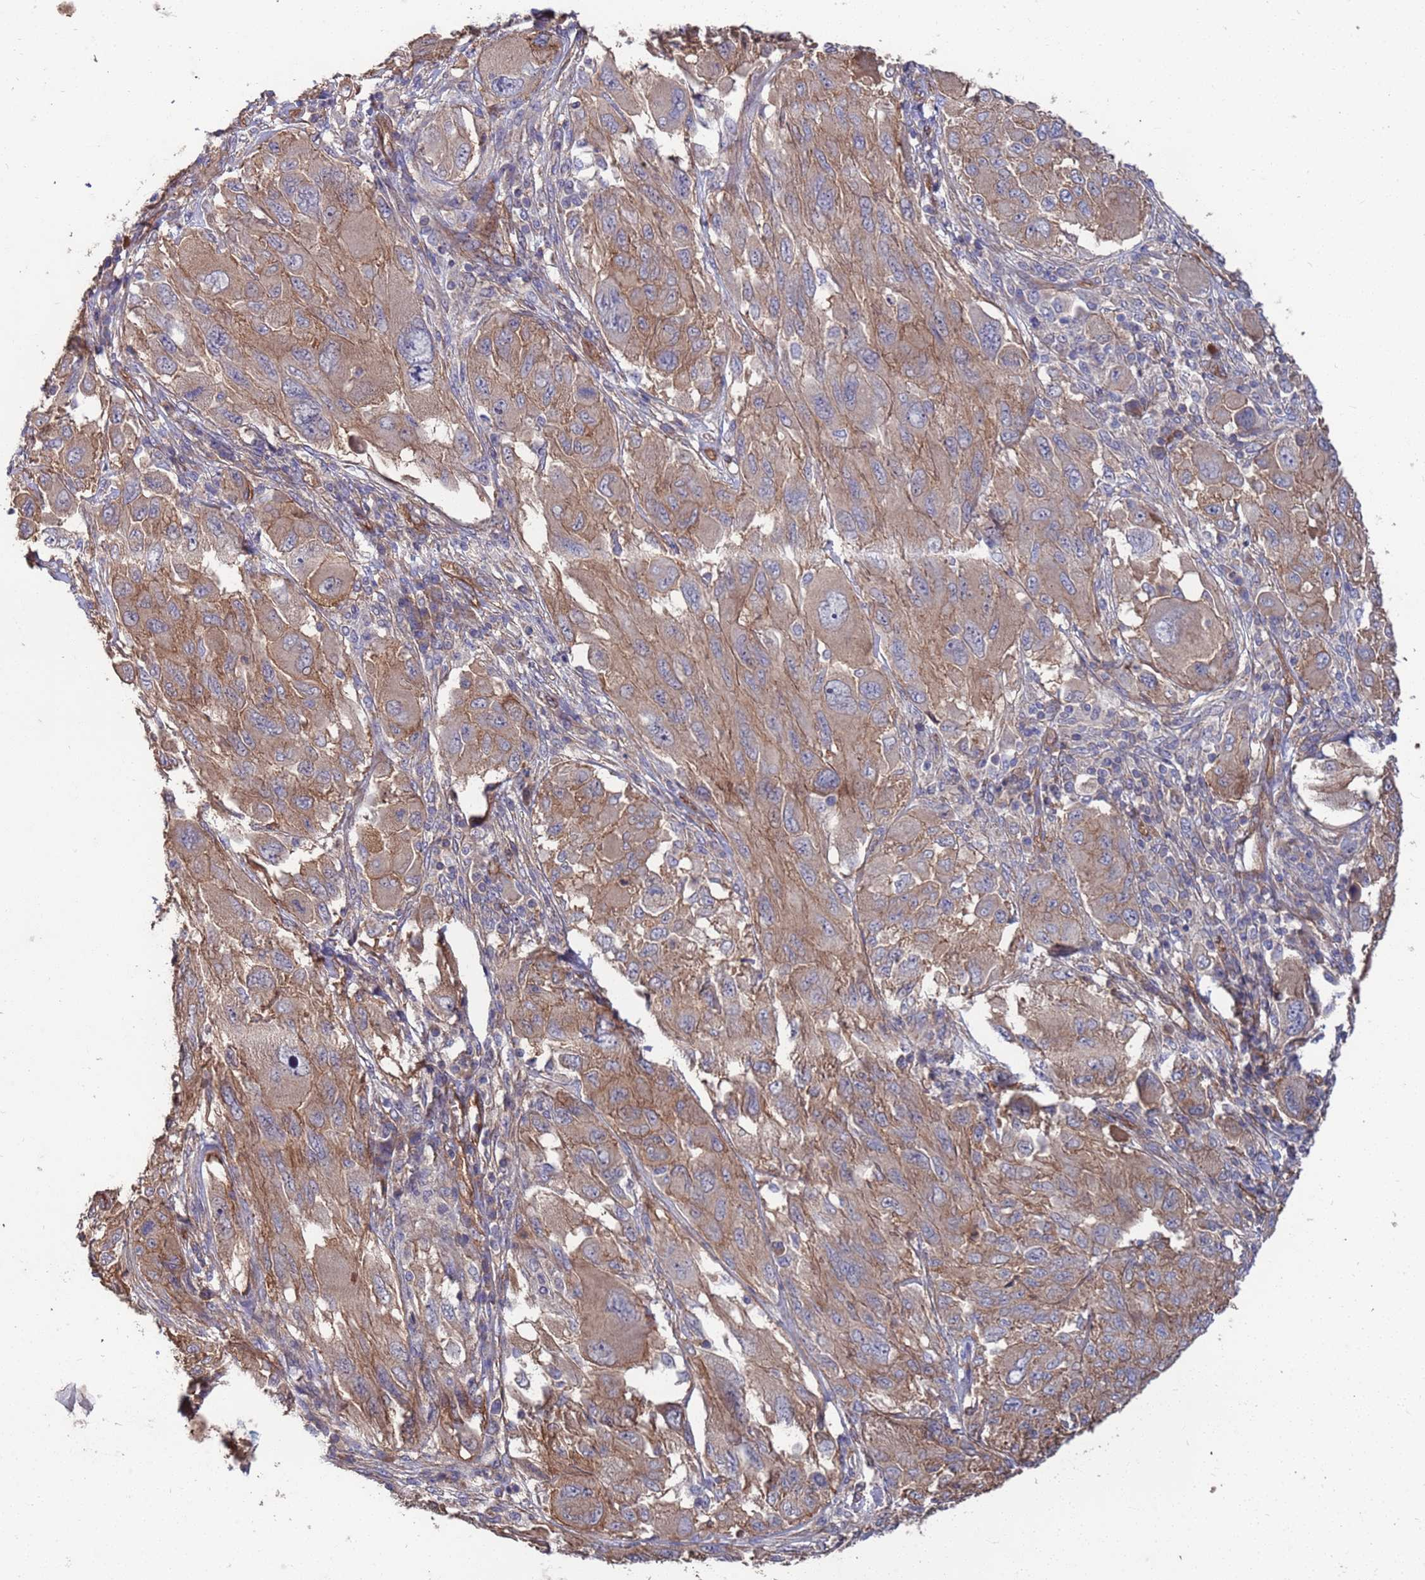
{"staining": {"intensity": "weak", "quantity": "25%-75%", "location": "cytoplasmic/membranous"}, "tissue": "melanoma", "cell_type": "Tumor cells", "image_type": "cancer", "snomed": [{"axis": "morphology", "description": "Malignant melanoma, NOS"}, {"axis": "topography", "description": "Skin"}], "caption": "Human melanoma stained with a protein marker shows weak staining in tumor cells.", "gene": "NDUFAF6", "patient": {"sex": "female", "age": 91}}